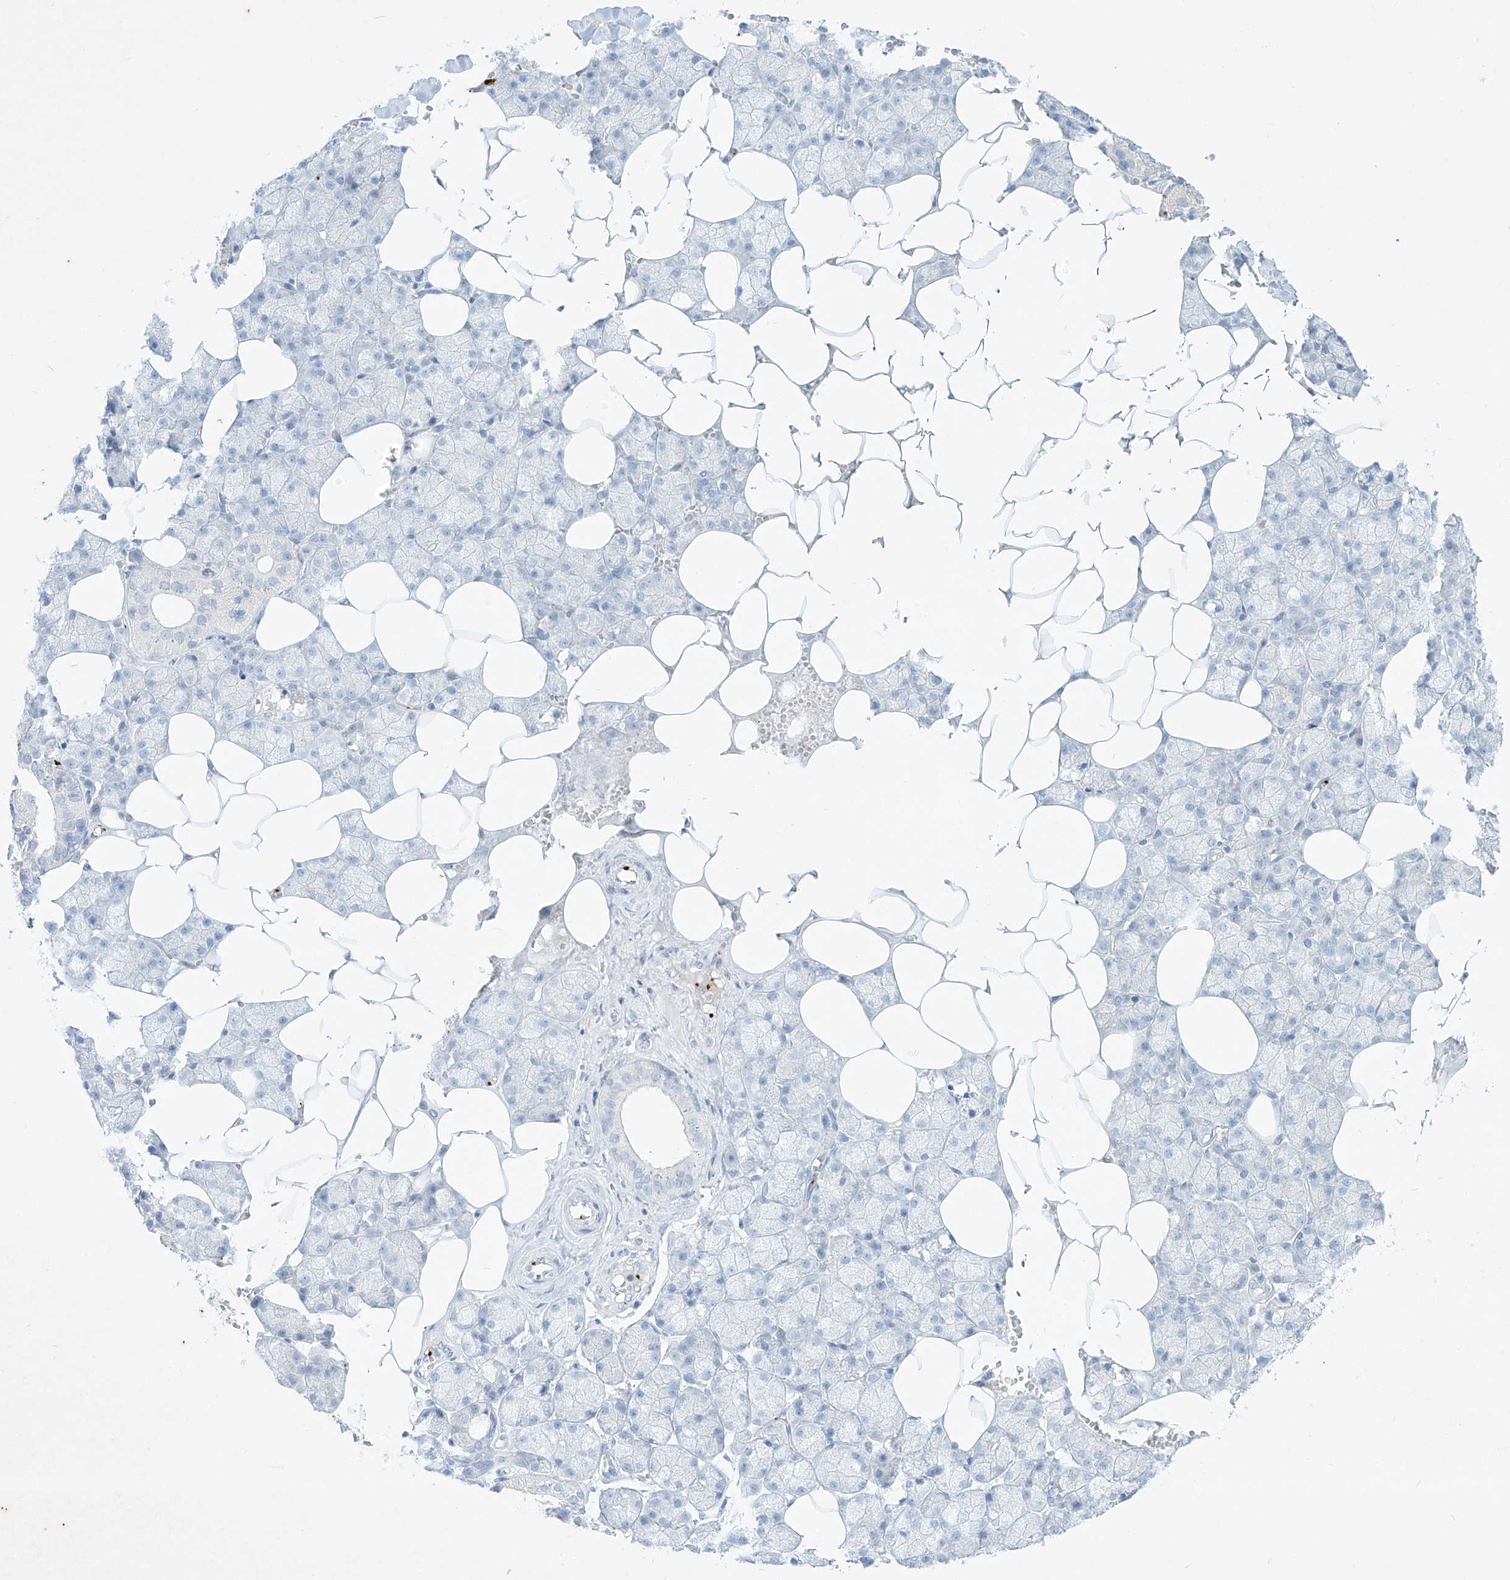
{"staining": {"intensity": "negative", "quantity": "none", "location": "none"}, "tissue": "salivary gland", "cell_type": "Glandular cells", "image_type": "normal", "snomed": [{"axis": "morphology", "description": "Normal tissue, NOS"}, {"axis": "topography", "description": "Salivary gland"}], "caption": "Immunohistochemistry photomicrograph of unremarkable salivary gland: human salivary gland stained with DAB (3,3'-diaminobenzidine) demonstrates no significant protein positivity in glandular cells. (DAB (3,3'-diaminobenzidine) IHC with hematoxylin counter stain).", "gene": "PLEK", "patient": {"sex": "male", "age": 62}}